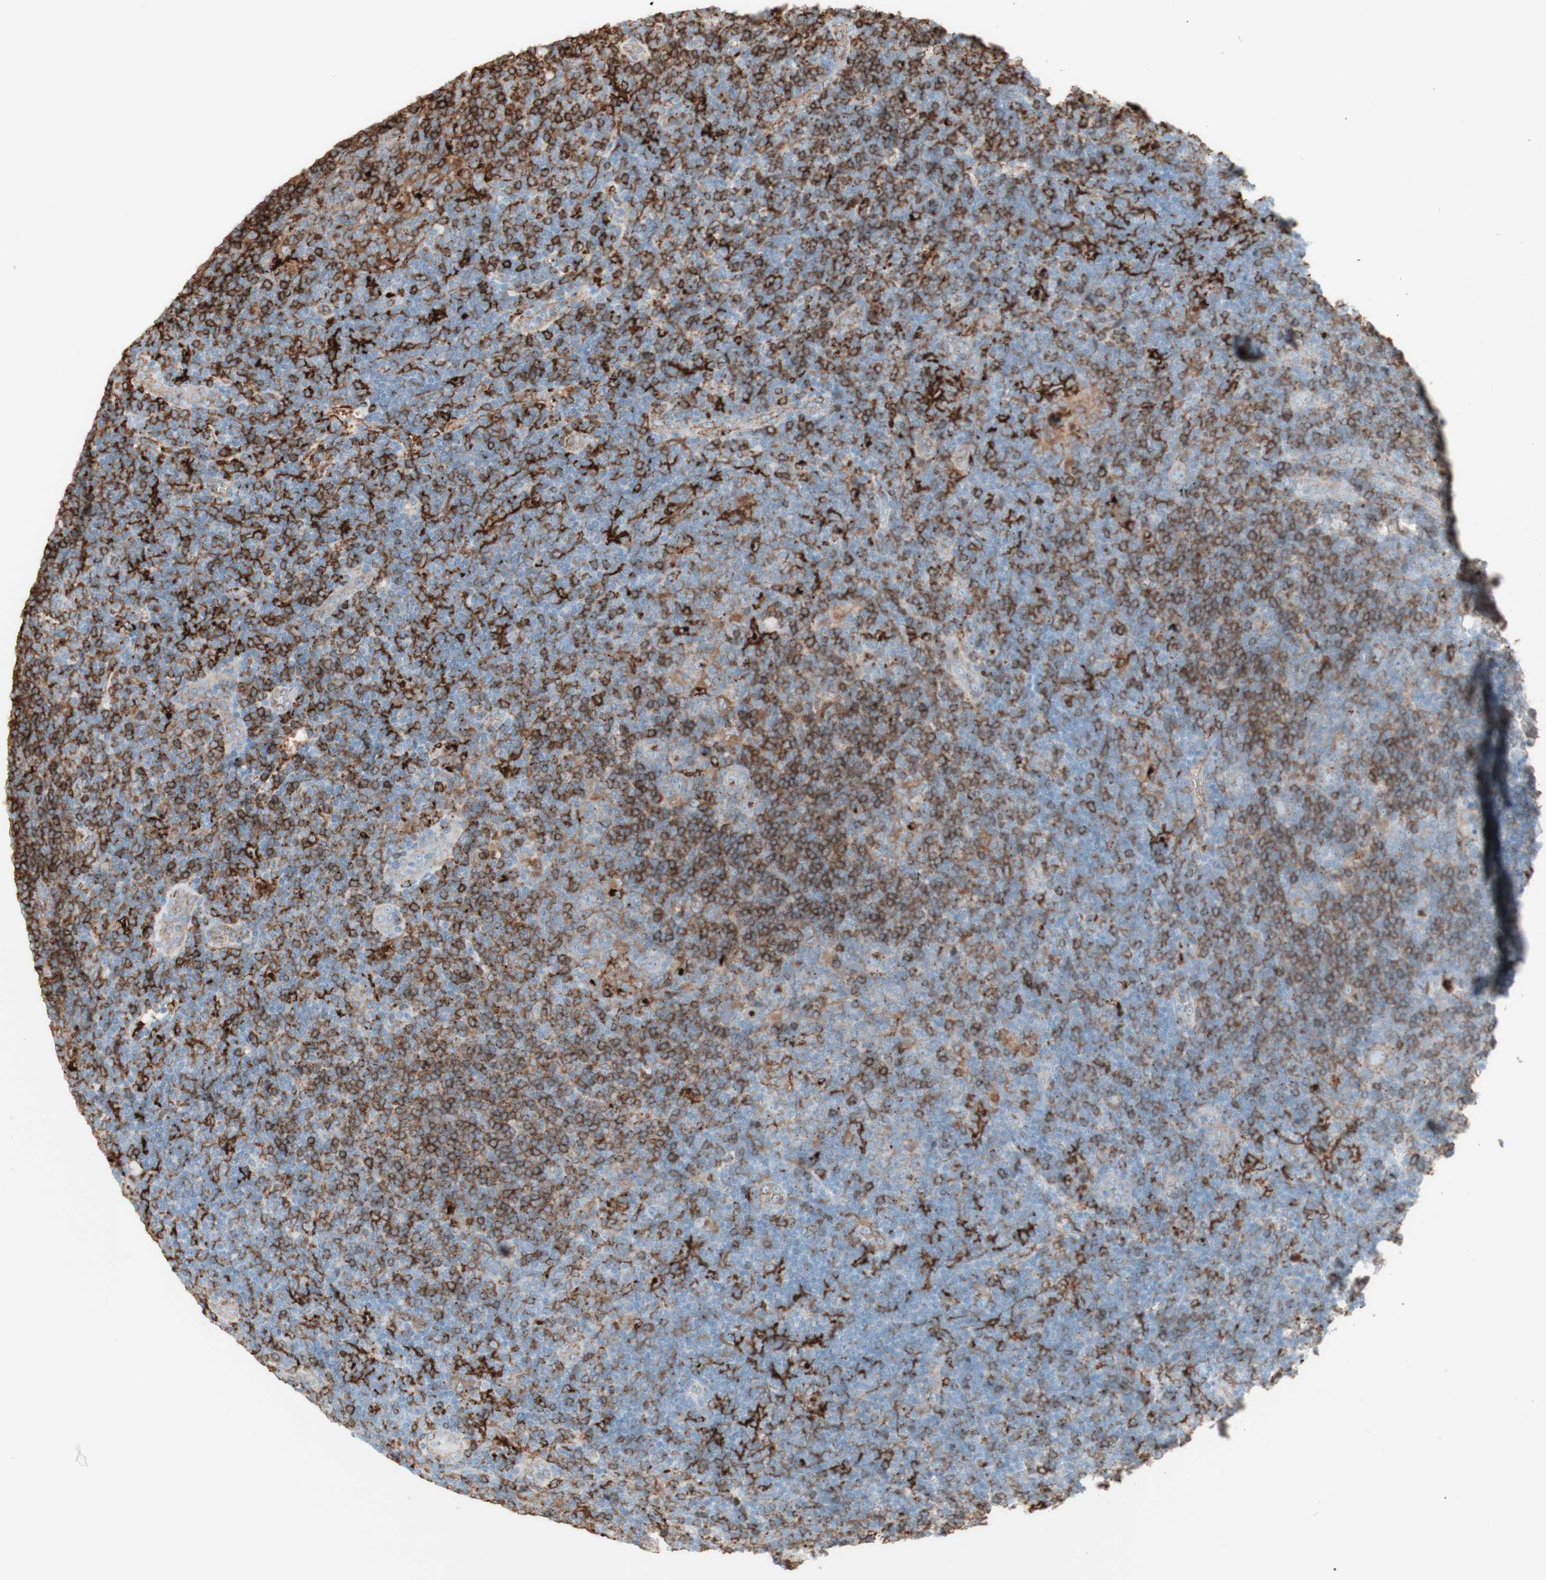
{"staining": {"intensity": "weak", "quantity": ">75%", "location": "cytoplasmic/membranous"}, "tissue": "lymphoma", "cell_type": "Tumor cells", "image_type": "cancer", "snomed": [{"axis": "morphology", "description": "Hodgkin's disease, NOS"}, {"axis": "topography", "description": "Lymph node"}], "caption": "A high-resolution image shows IHC staining of lymphoma, which reveals weak cytoplasmic/membranous positivity in about >75% of tumor cells.", "gene": "HLA-DPB1", "patient": {"sex": "female", "age": 57}}